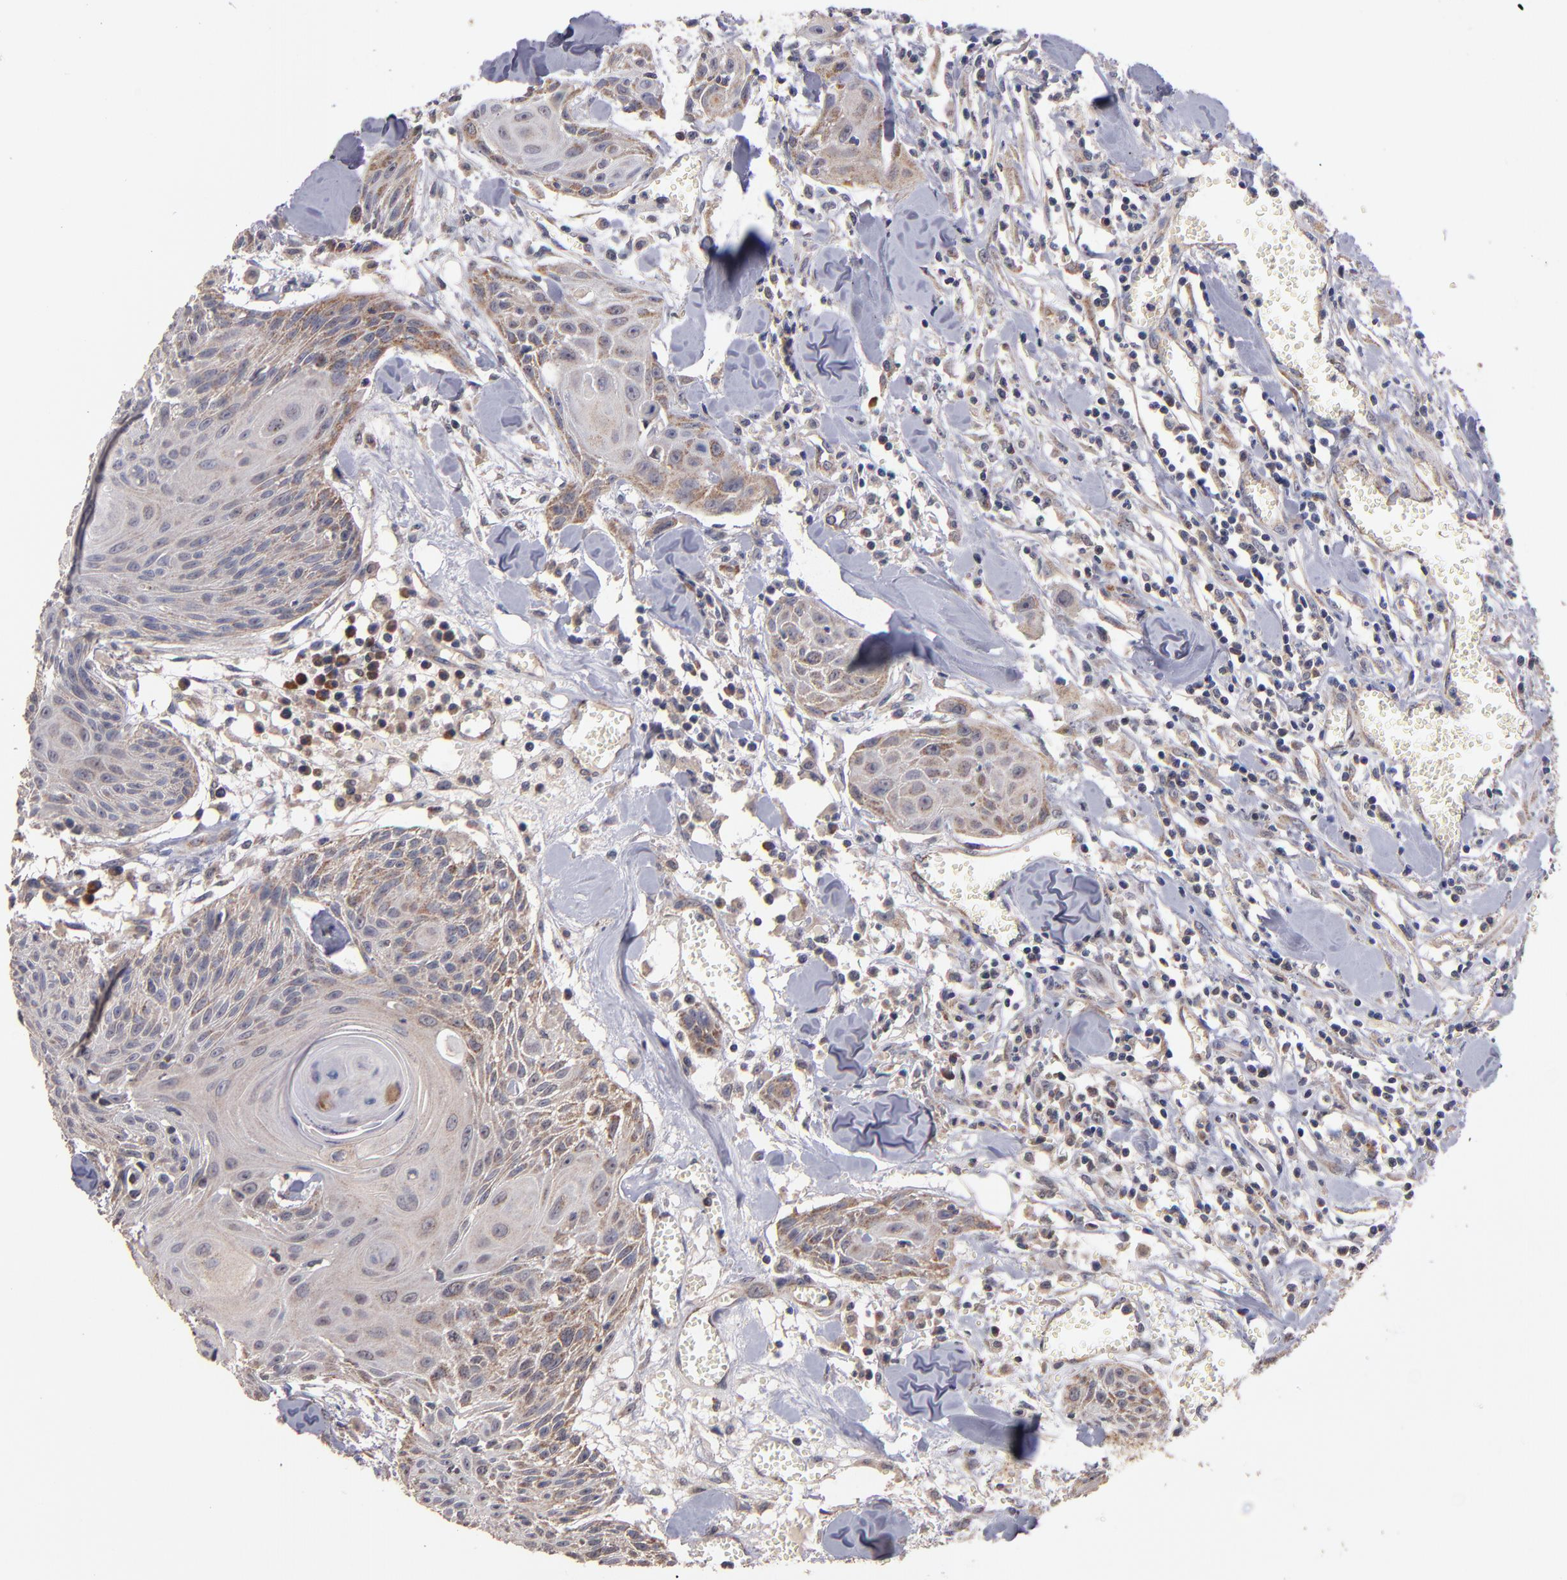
{"staining": {"intensity": "weak", "quantity": "25%-75%", "location": "cytoplasmic/membranous"}, "tissue": "head and neck cancer", "cell_type": "Tumor cells", "image_type": "cancer", "snomed": [{"axis": "morphology", "description": "Squamous cell carcinoma, NOS"}, {"axis": "morphology", "description": "Squamous cell carcinoma, metastatic, NOS"}, {"axis": "topography", "description": "Lymph node"}, {"axis": "topography", "description": "Salivary gland"}, {"axis": "topography", "description": "Head-Neck"}], "caption": "Head and neck cancer was stained to show a protein in brown. There is low levels of weak cytoplasmic/membranous positivity in approximately 25%-75% of tumor cells. Using DAB (brown) and hematoxylin (blue) stains, captured at high magnification using brightfield microscopy.", "gene": "DIABLO", "patient": {"sex": "female", "age": 74}}